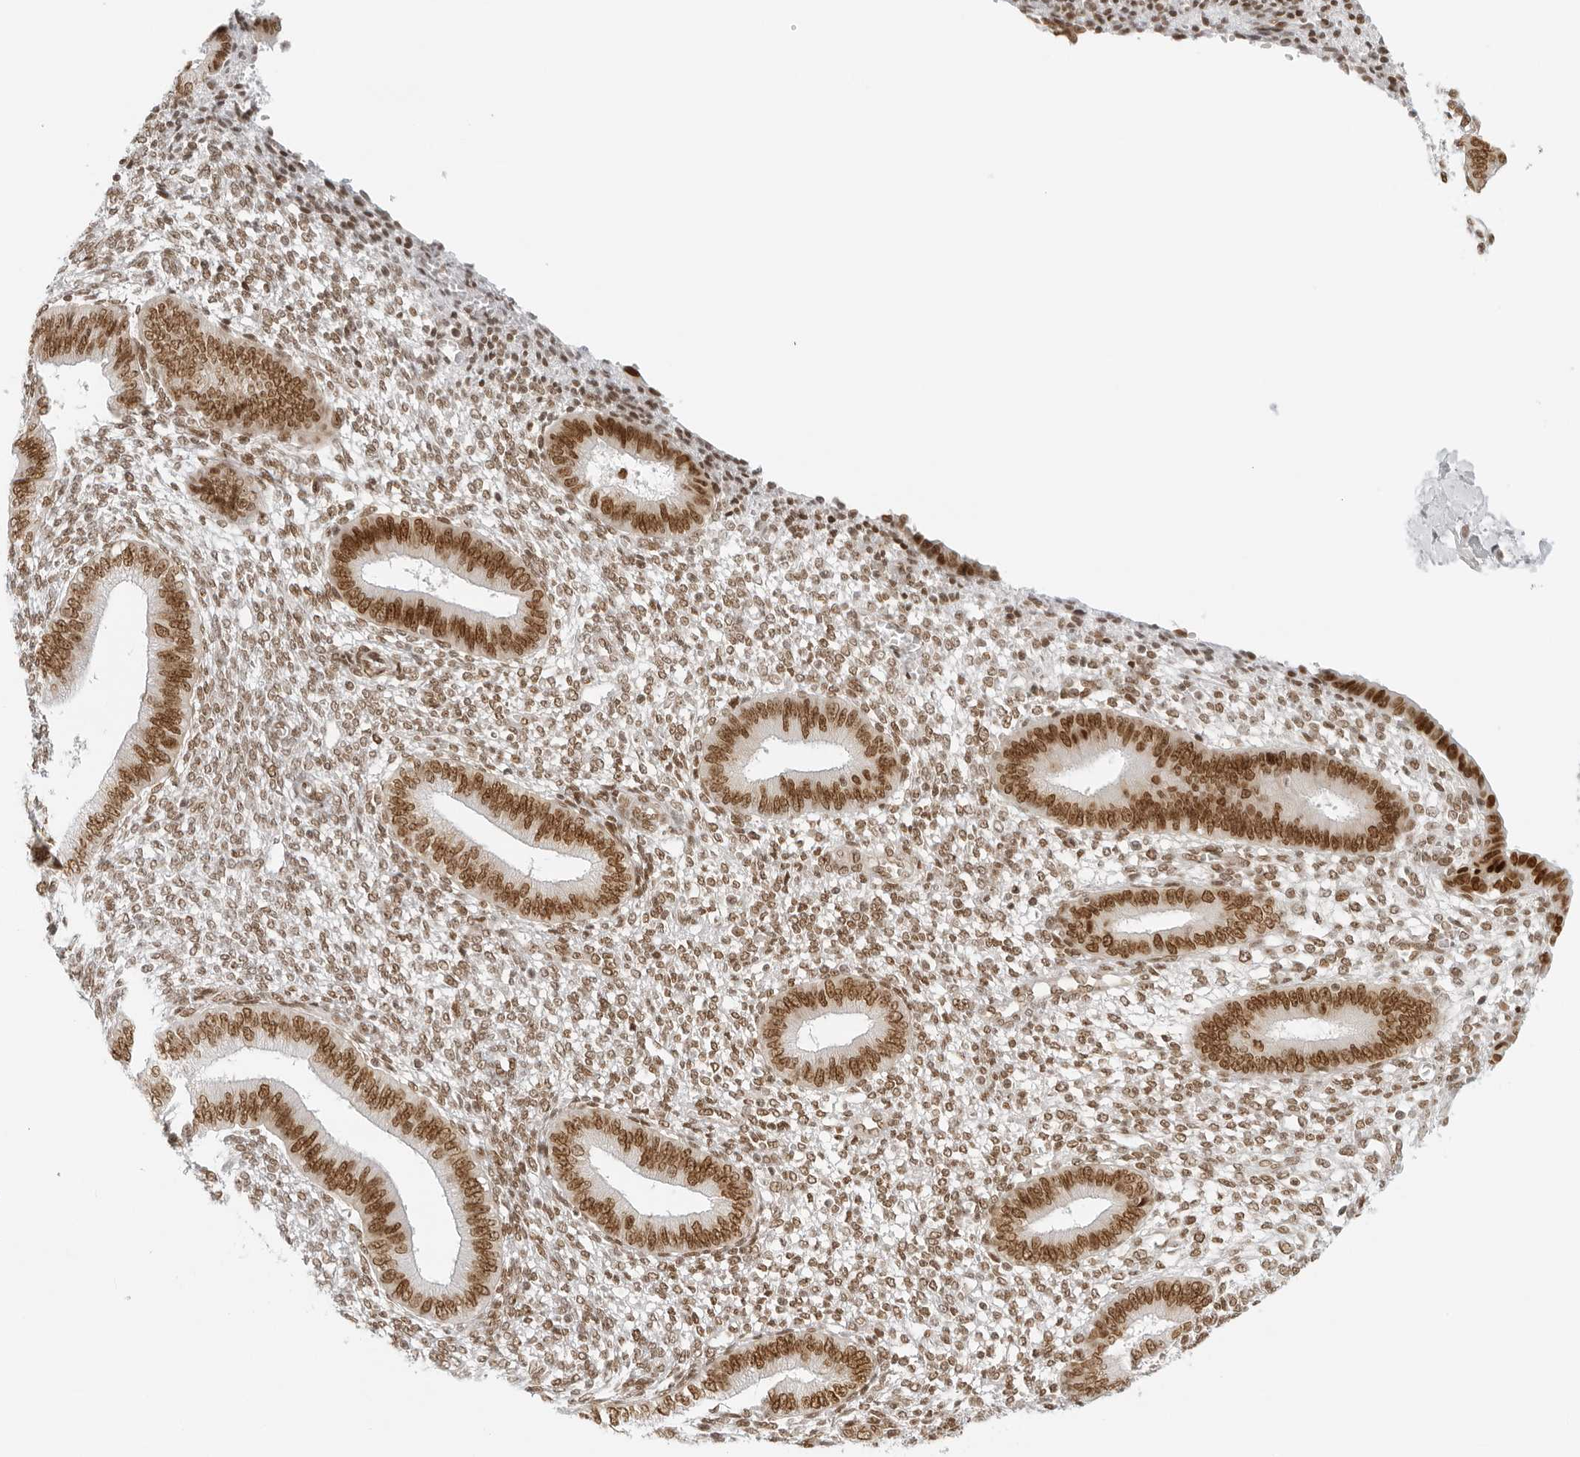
{"staining": {"intensity": "moderate", "quantity": ">75%", "location": "nuclear"}, "tissue": "endometrium", "cell_type": "Cells in endometrial stroma", "image_type": "normal", "snomed": [{"axis": "morphology", "description": "Normal tissue, NOS"}, {"axis": "topography", "description": "Endometrium"}], "caption": "Protein staining displays moderate nuclear positivity in approximately >75% of cells in endometrial stroma in normal endometrium. (DAB IHC, brown staining for protein, blue staining for nuclei).", "gene": "RCC1", "patient": {"sex": "female", "age": 46}}